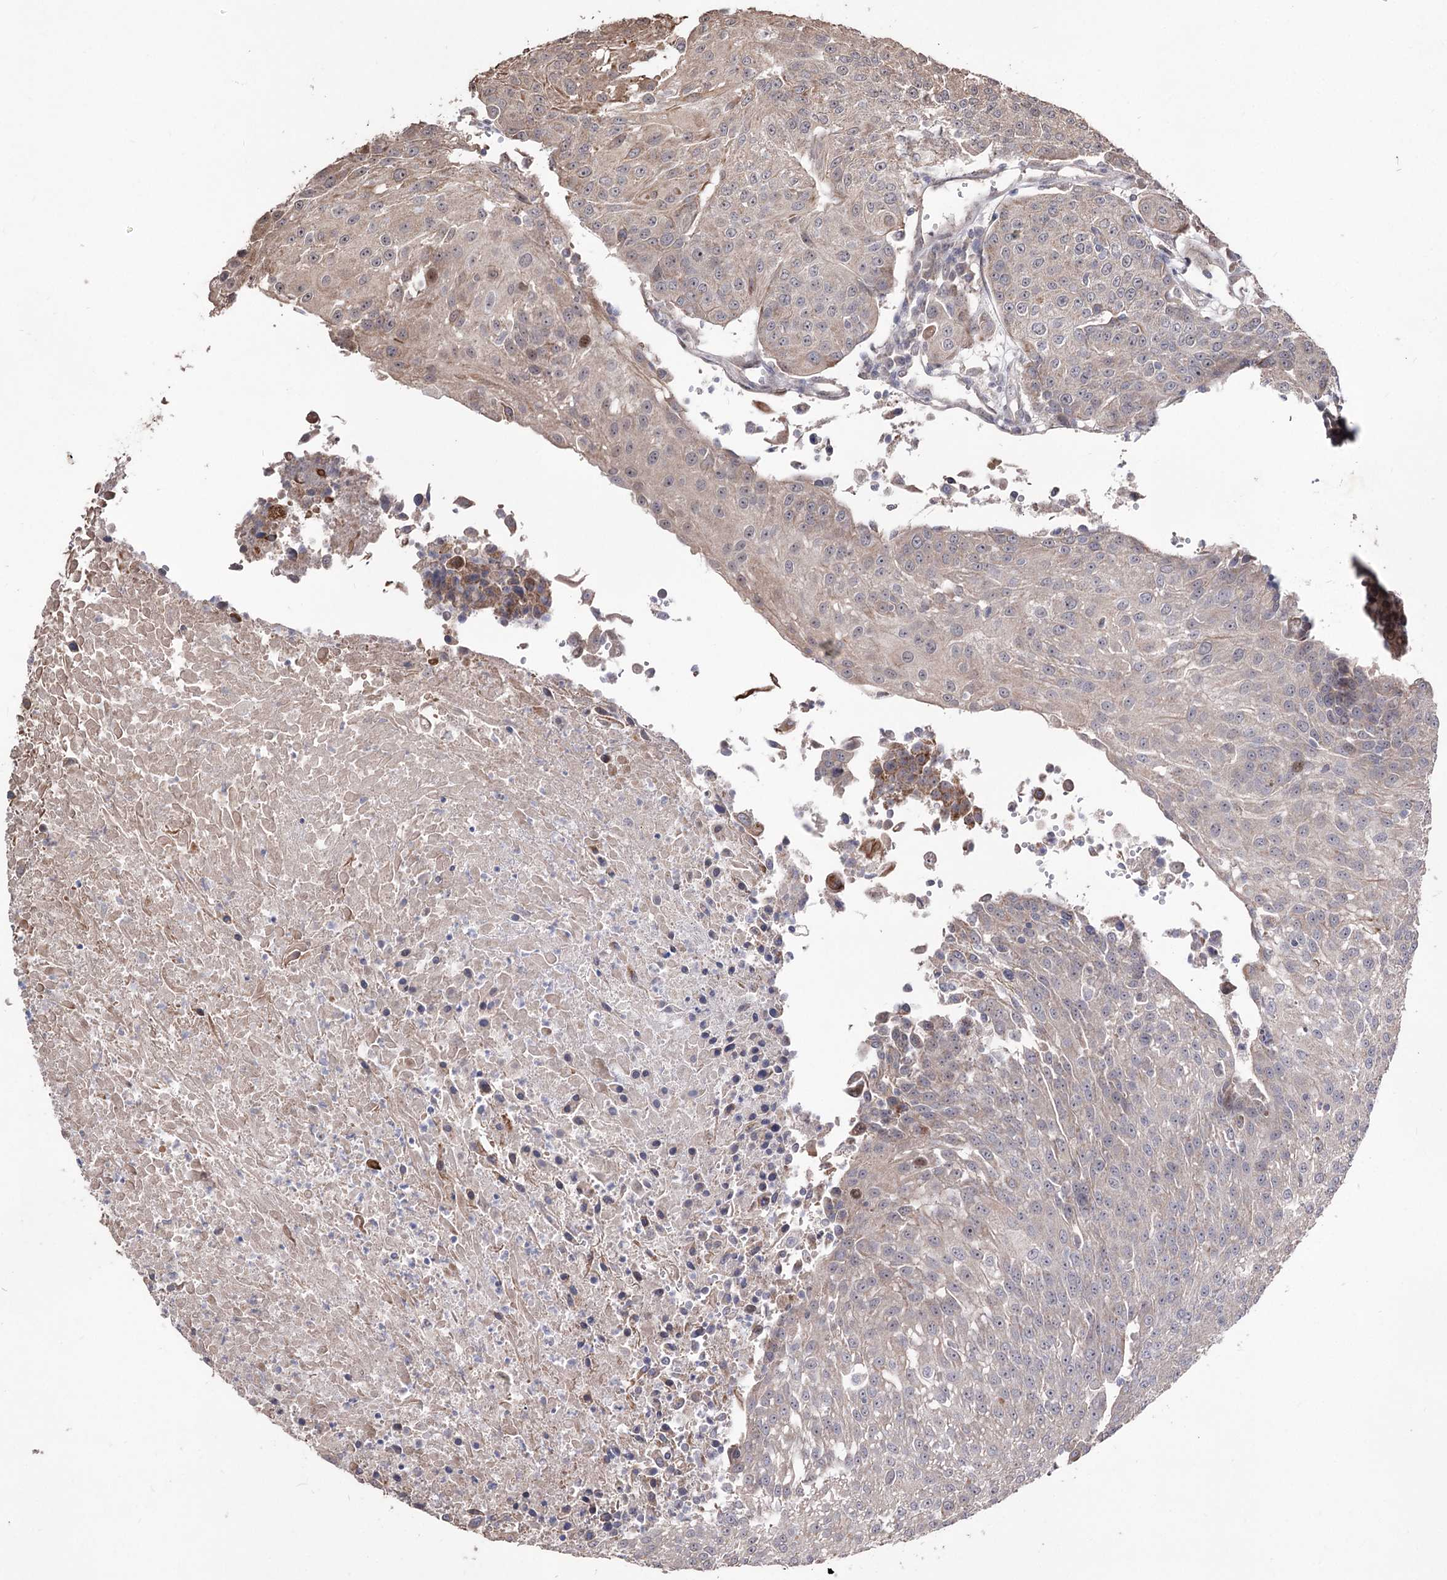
{"staining": {"intensity": "weak", "quantity": "<25%", "location": "cytoplasmic/membranous"}, "tissue": "urothelial cancer", "cell_type": "Tumor cells", "image_type": "cancer", "snomed": [{"axis": "morphology", "description": "Urothelial carcinoma, High grade"}, {"axis": "topography", "description": "Urinary bladder"}], "caption": "A high-resolution photomicrograph shows IHC staining of urothelial cancer, which displays no significant staining in tumor cells.", "gene": "CPNE8", "patient": {"sex": "female", "age": 85}}